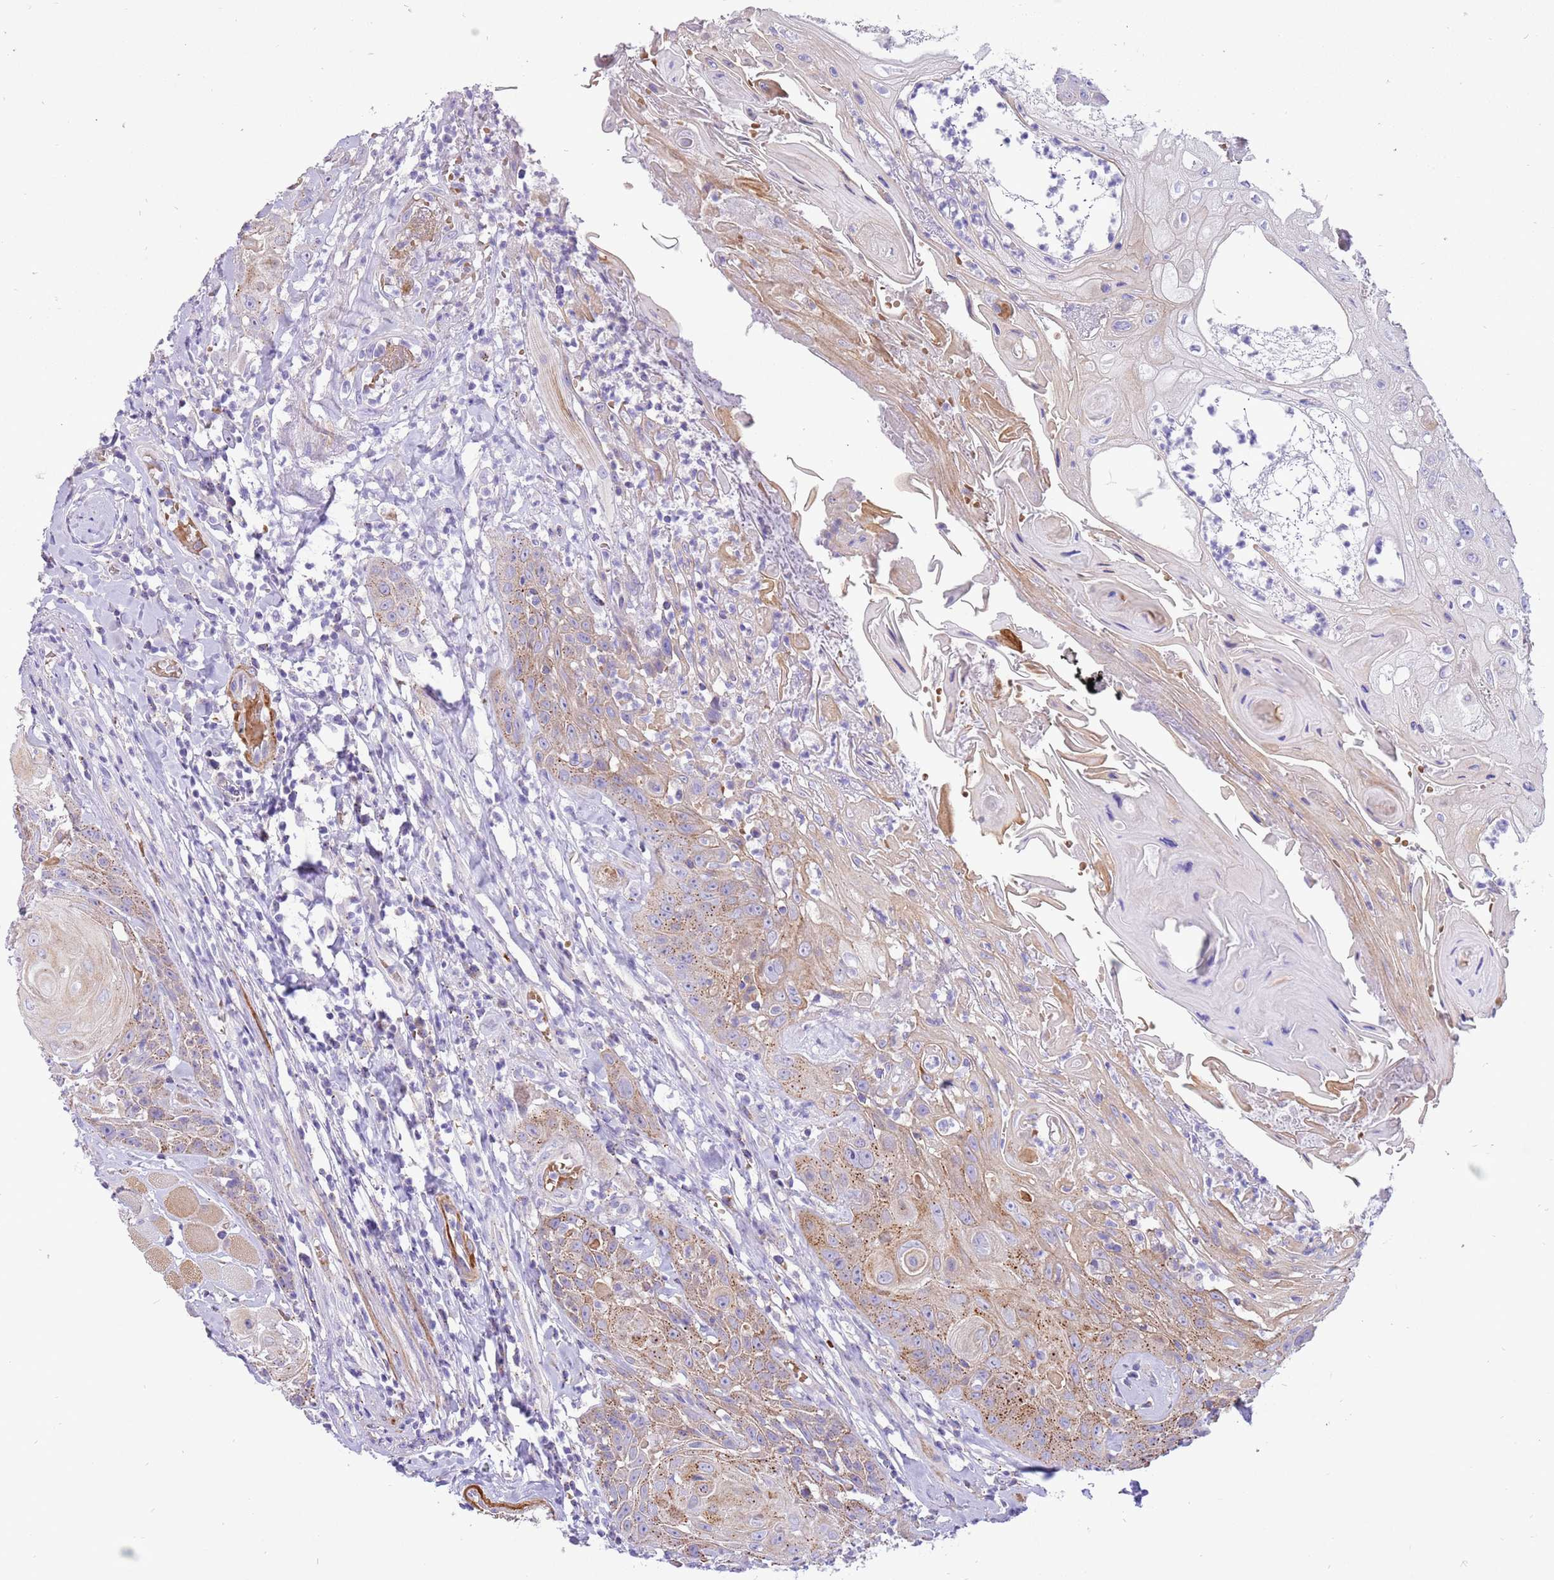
{"staining": {"intensity": "moderate", "quantity": "<25%", "location": "cytoplasmic/membranous"}, "tissue": "head and neck cancer", "cell_type": "Tumor cells", "image_type": "cancer", "snomed": [{"axis": "morphology", "description": "Squamous cell carcinoma, NOS"}, {"axis": "topography", "description": "Head-Neck"}], "caption": "Head and neck cancer stained for a protein (brown) displays moderate cytoplasmic/membranous positive staining in about <25% of tumor cells.", "gene": "KBTBD3", "patient": {"sex": "female", "age": 59}}